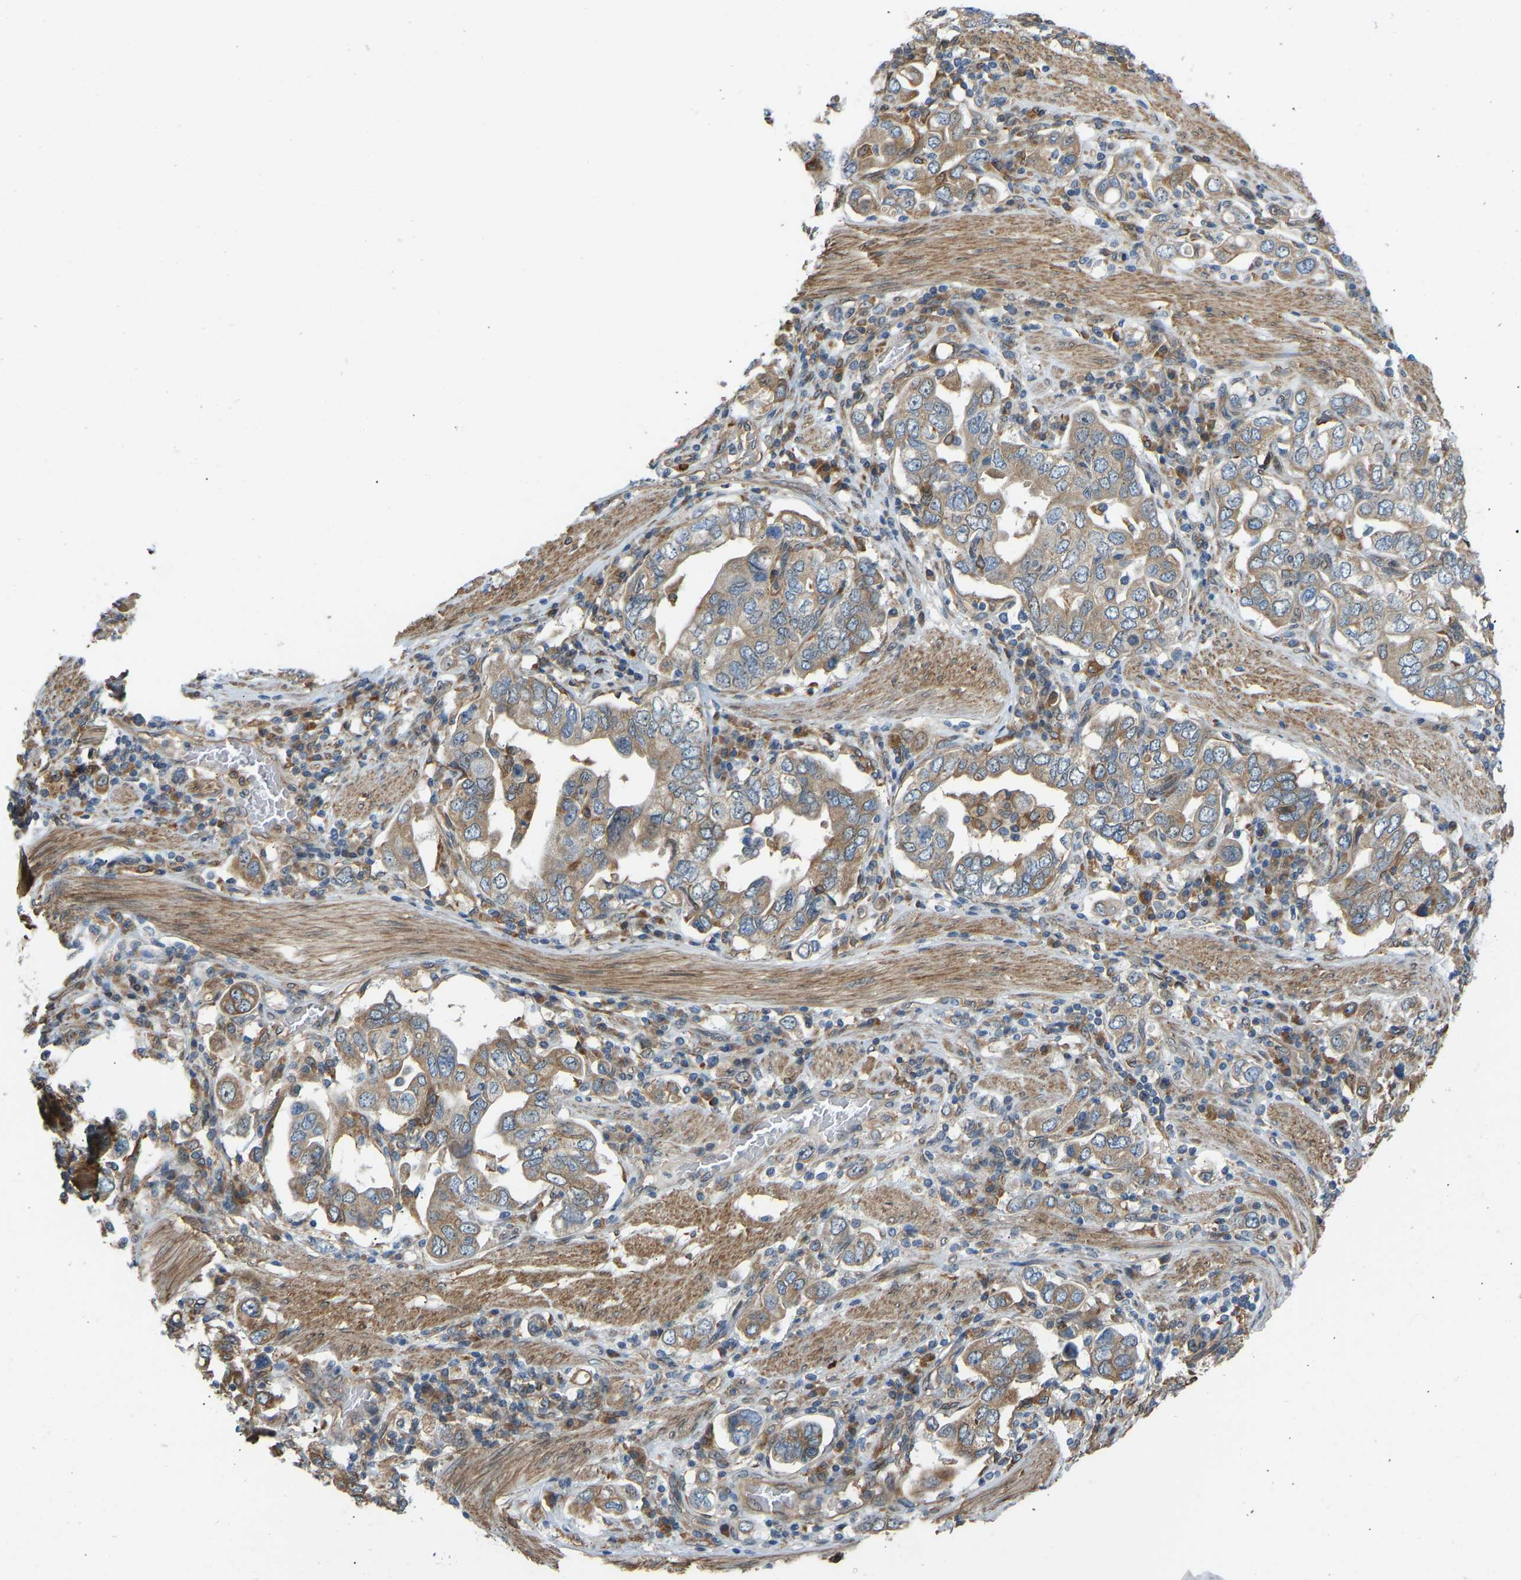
{"staining": {"intensity": "moderate", "quantity": ">75%", "location": "cytoplasmic/membranous"}, "tissue": "stomach cancer", "cell_type": "Tumor cells", "image_type": "cancer", "snomed": [{"axis": "morphology", "description": "Adenocarcinoma, NOS"}, {"axis": "topography", "description": "Stomach, upper"}], "caption": "Immunohistochemistry (IHC) micrograph of neoplastic tissue: human stomach cancer (adenocarcinoma) stained using immunohistochemistry shows medium levels of moderate protein expression localized specifically in the cytoplasmic/membranous of tumor cells, appearing as a cytoplasmic/membranous brown color.", "gene": "OS9", "patient": {"sex": "male", "age": 62}}